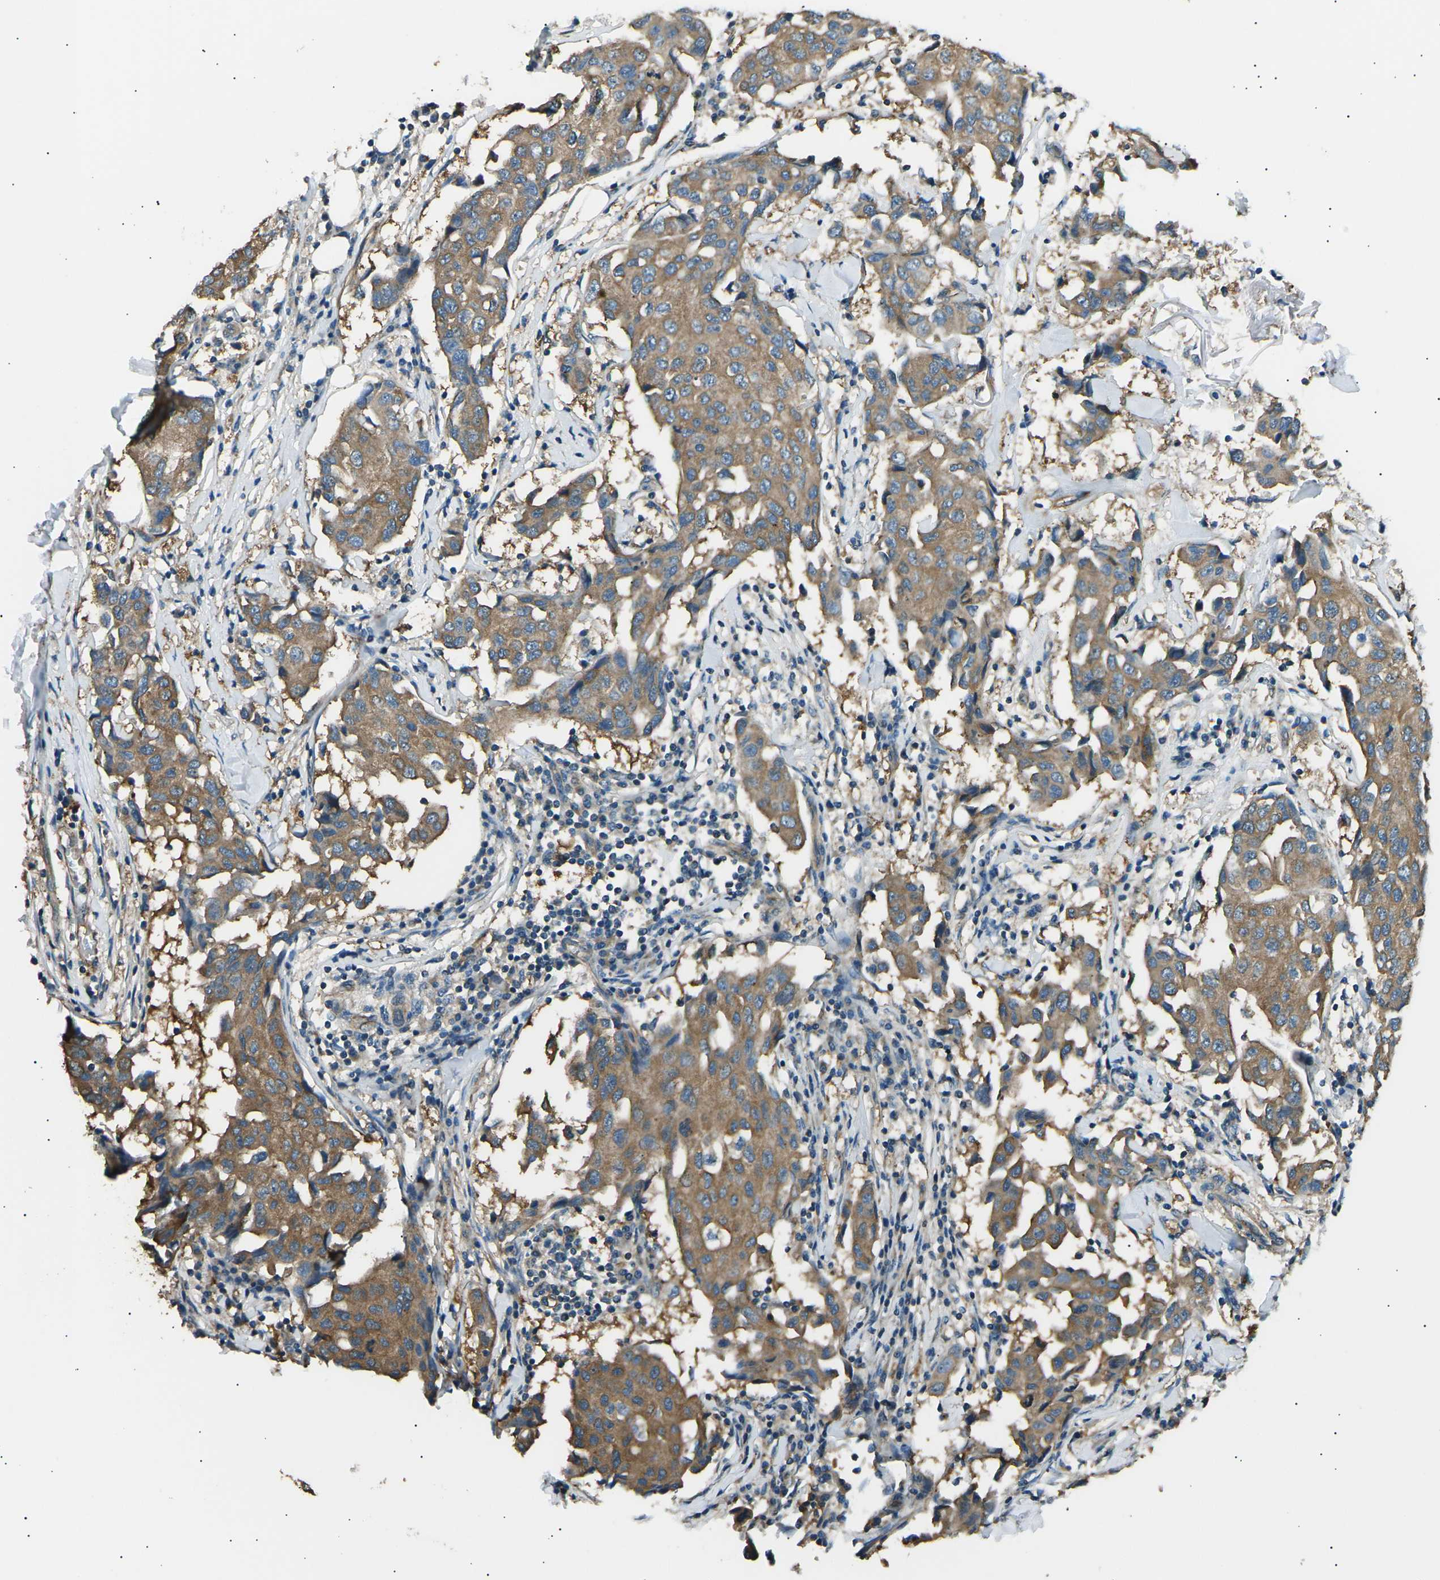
{"staining": {"intensity": "moderate", "quantity": ">75%", "location": "cytoplasmic/membranous"}, "tissue": "breast cancer", "cell_type": "Tumor cells", "image_type": "cancer", "snomed": [{"axis": "morphology", "description": "Duct carcinoma"}, {"axis": "topography", "description": "Breast"}], "caption": "Moderate cytoplasmic/membranous positivity for a protein is present in about >75% of tumor cells of breast cancer using immunohistochemistry.", "gene": "SLK", "patient": {"sex": "female", "age": 80}}